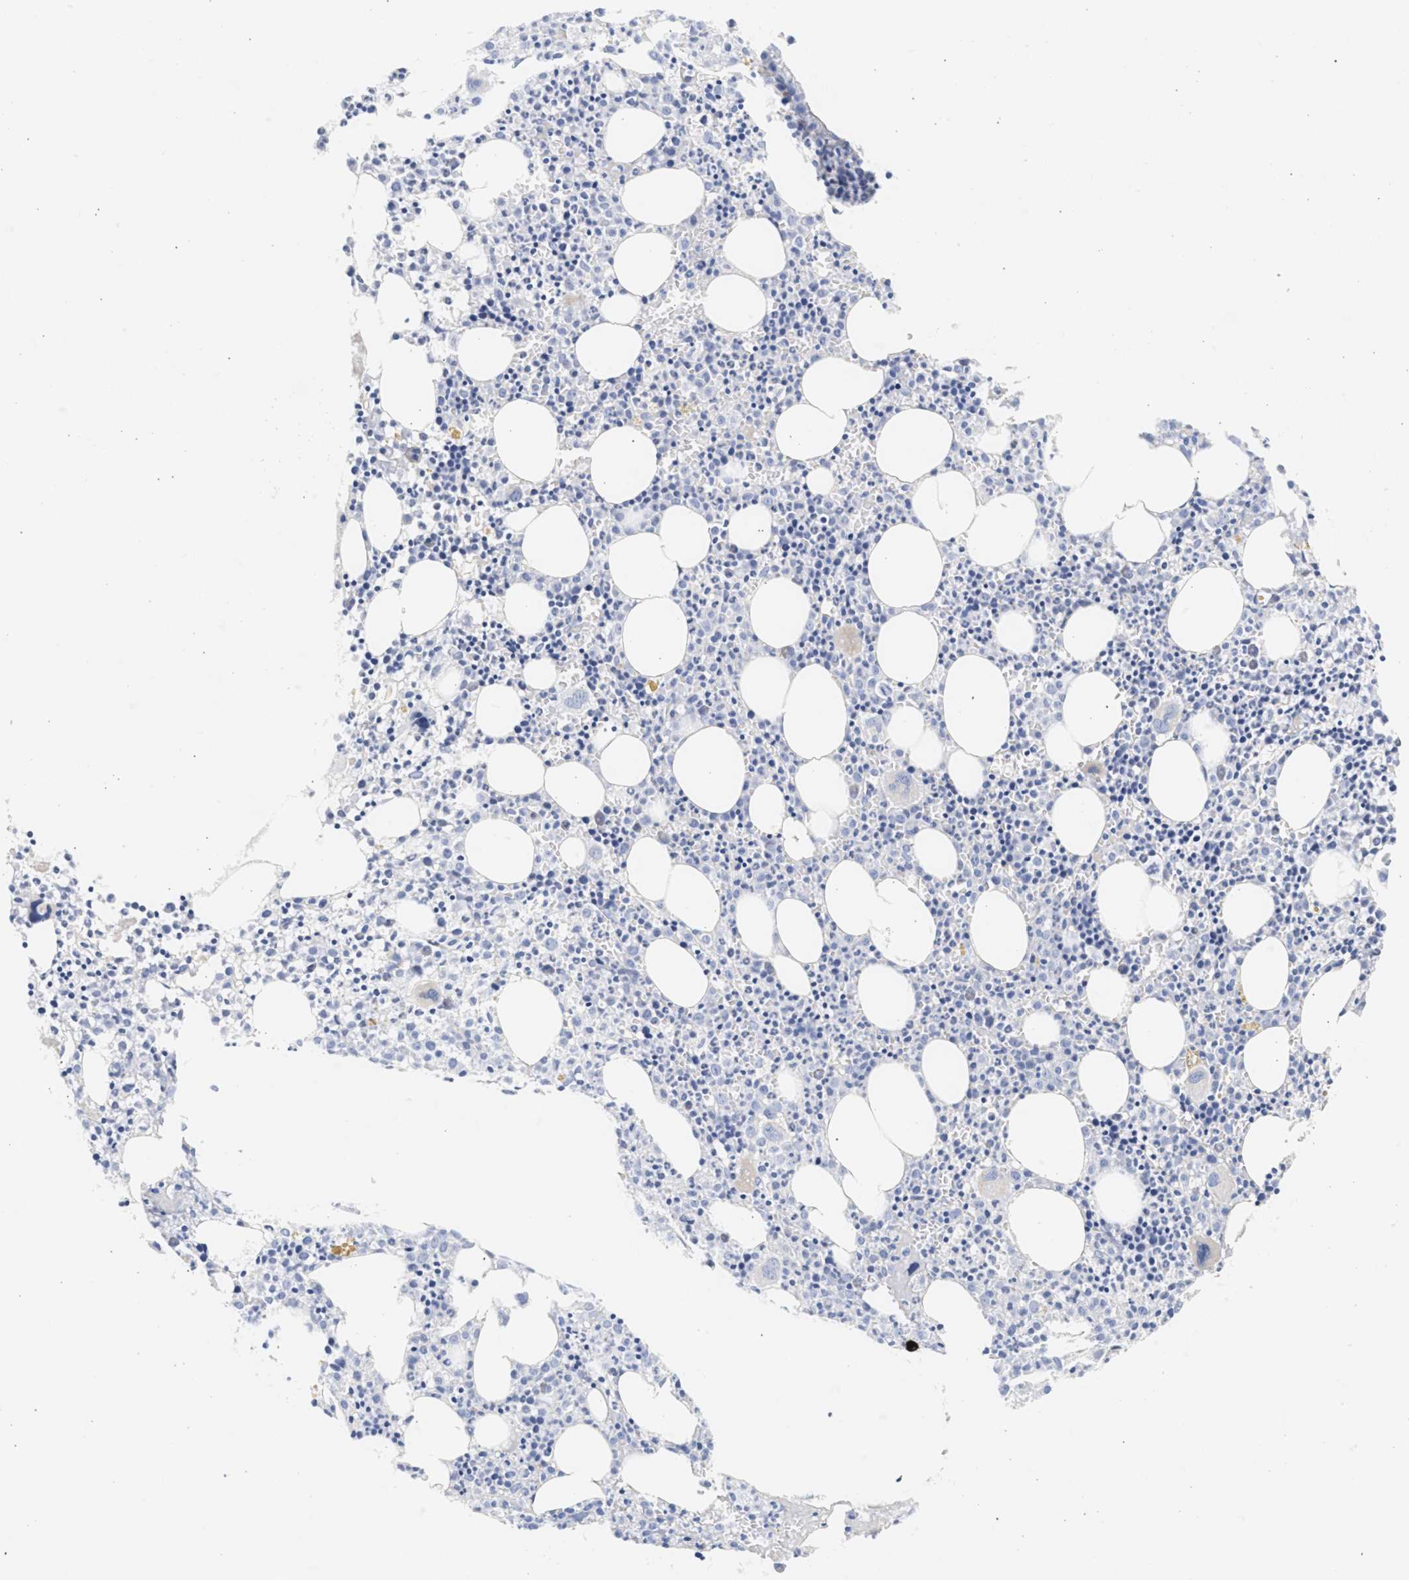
{"staining": {"intensity": "weak", "quantity": "<25%", "location": "cytoplasmic/membranous"}, "tissue": "bone marrow", "cell_type": "Hematopoietic cells", "image_type": "normal", "snomed": [{"axis": "morphology", "description": "Normal tissue, NOS"}, {"axis": "morphology", "description": "Inflammation, NOS"}, {"axis": "topography", "description": "Bone marrow"}], "caption": "IHC of normal human bone marrow exhibits no staining in hematopoietic cells.", "gene": "SPATA3", "patient": {"sex": "male", "age": 25}}